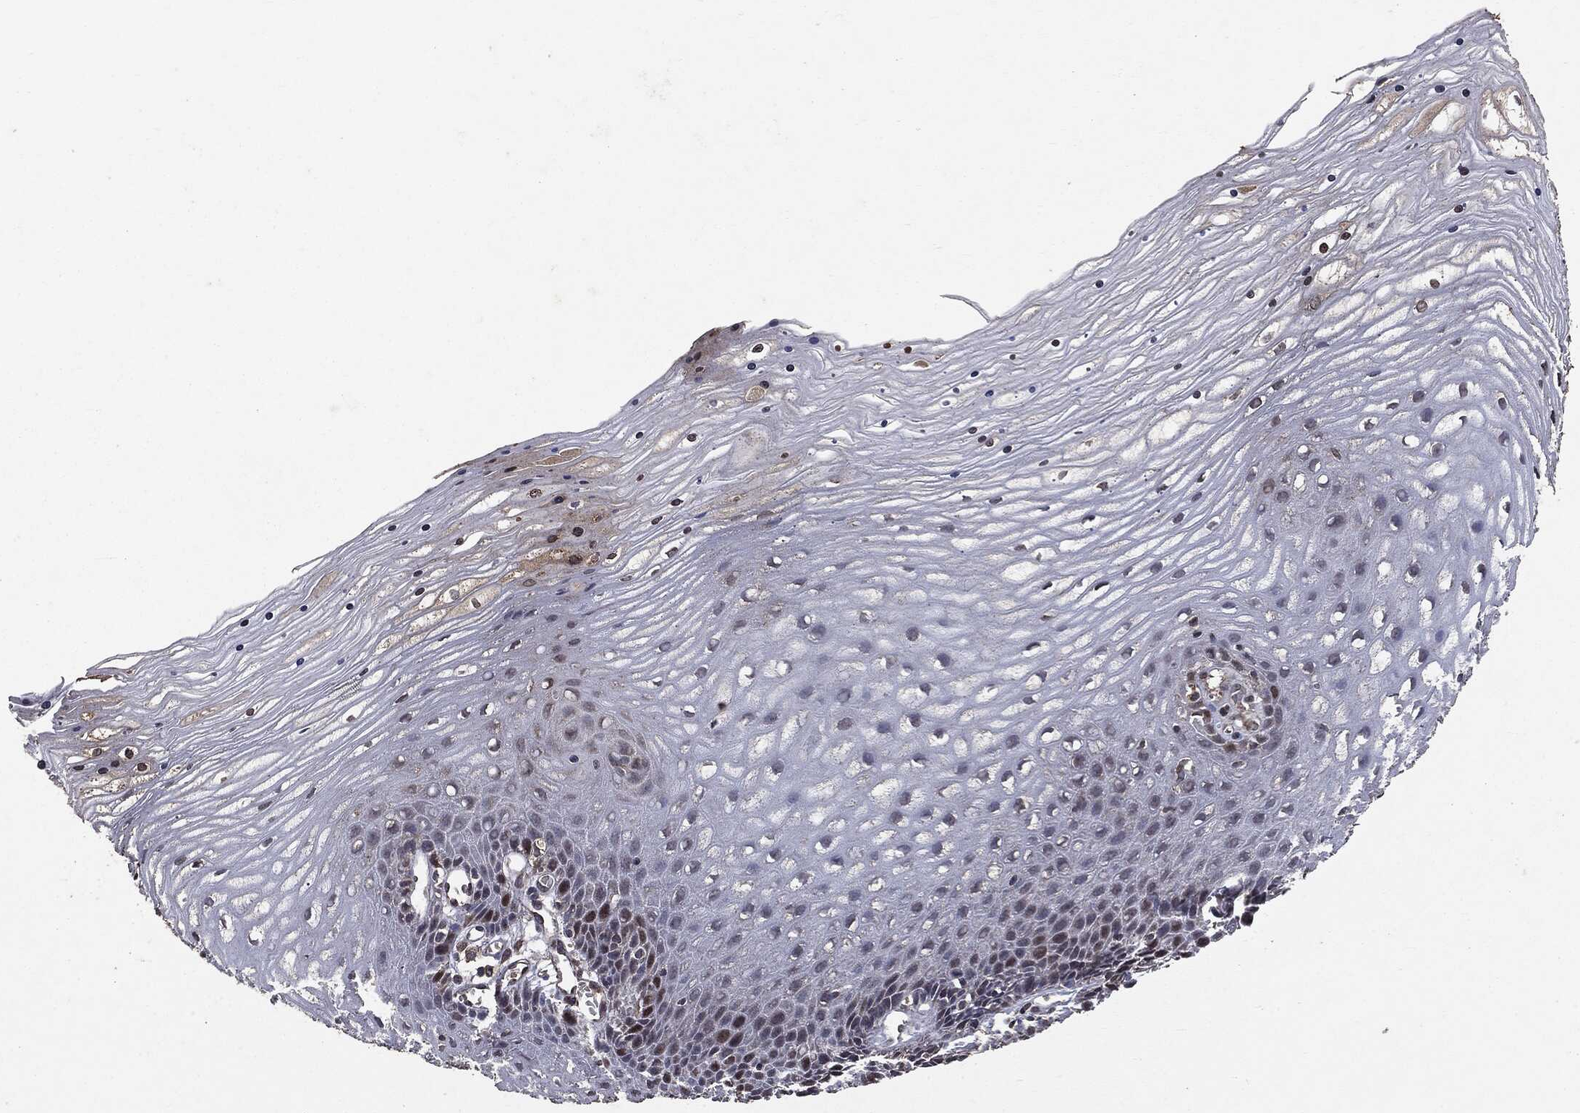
{"staining": {"intensity": "moderate", "quantity": ">75%", "location": "cytoplasmic/membranous,nuclear"}, "tissue": "cervix", "cell_type": "Glandular cells", "image_type": "normal", "snomed": [{"axis": "morphology", "description": "Normal tissue, NOS"}, {"axis": "topography", "description": "Cervix"}], "caption": "A photomicrograph of cervix stained for a protein demonstrates moderate cytoplasmic/membranous,nuclear brown staining in glandular cells. The staining was performed using DAB (3,3'-diaminobenzidine) to visualize the protein expression in brown, while the nuclei were stained in blue with hematoxylin (Magnification: 20x).", "gene": "PPP6R2", "patient": {"sex": "female", "age": 35}}